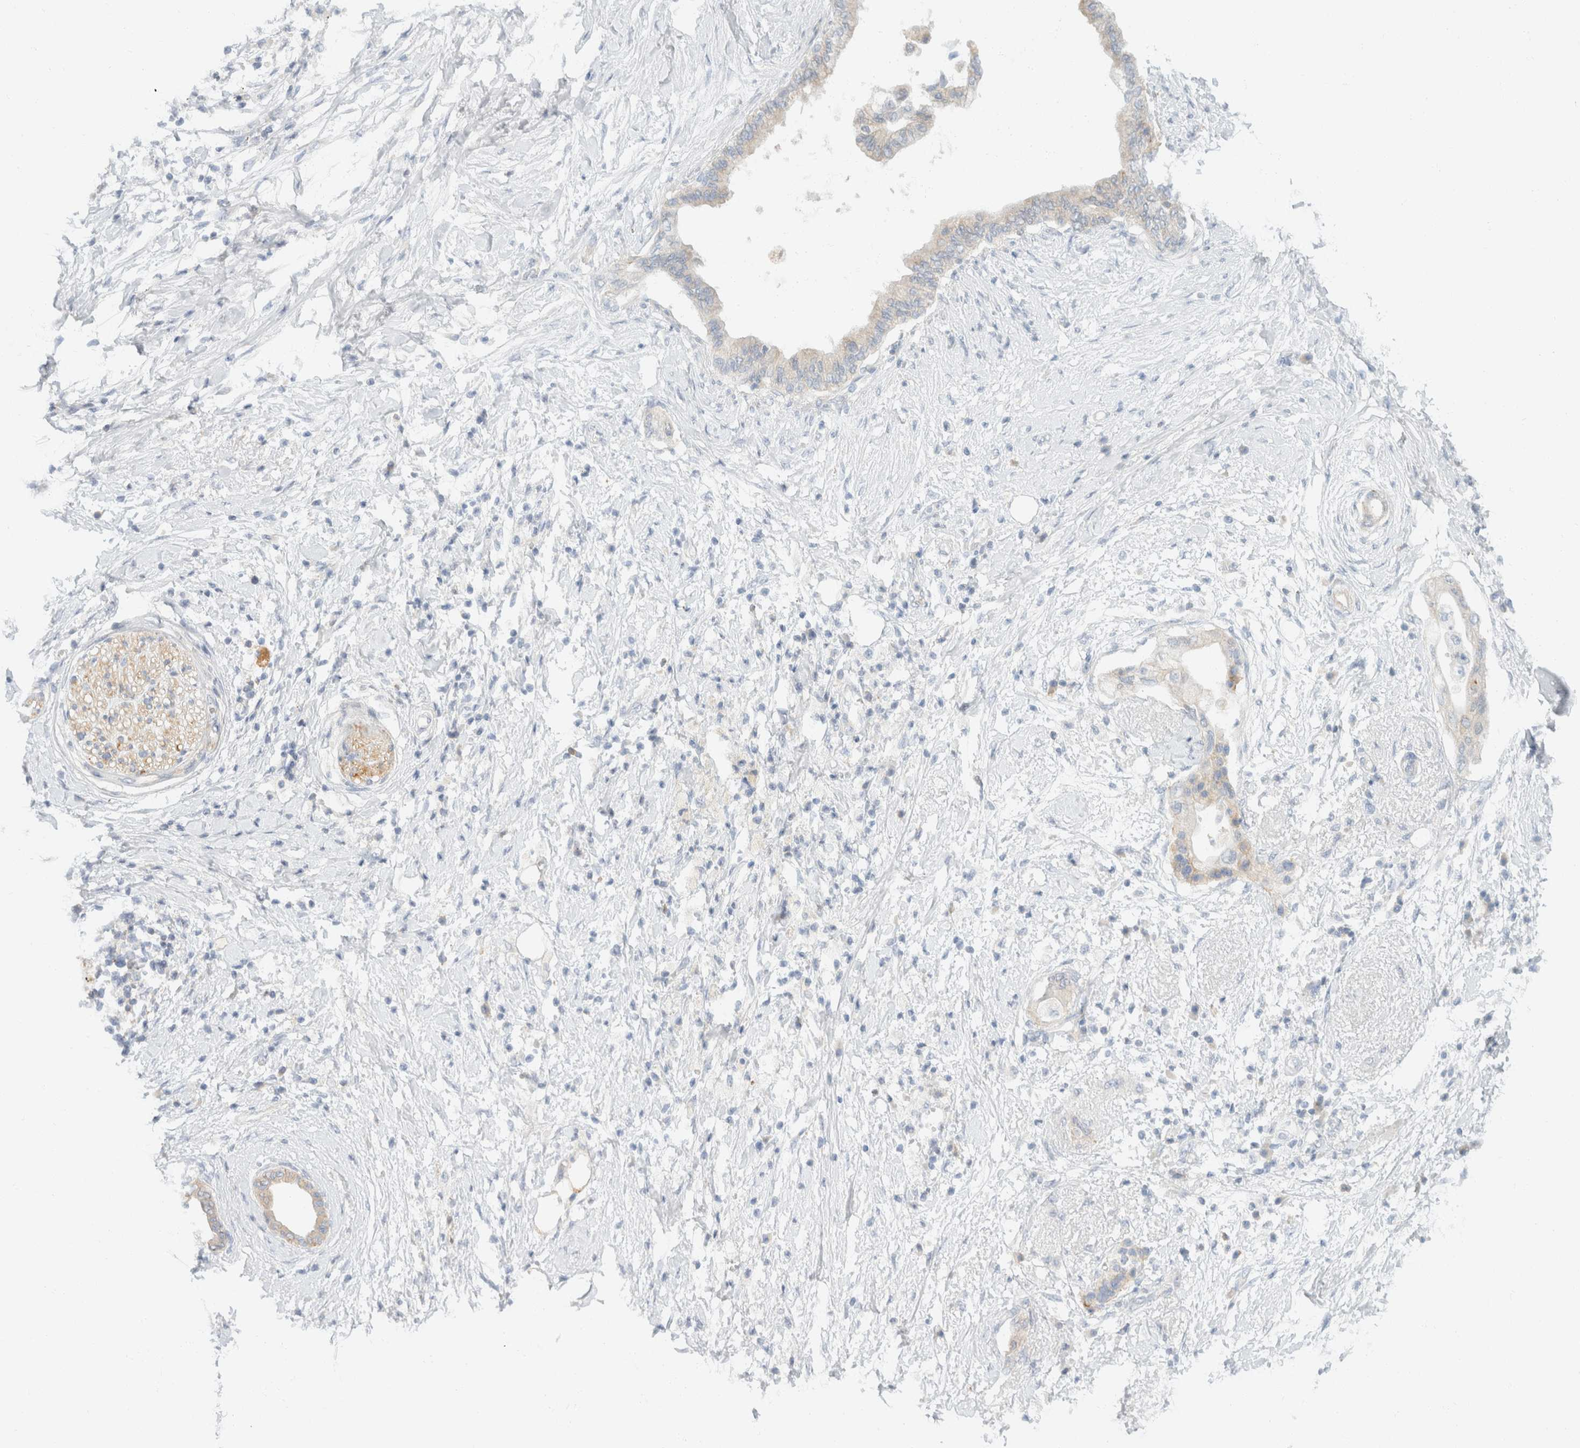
{"staining": {"intensity": "negative", "quantity": "none", "location": "none"}, "tissue": "pancreatic cancer", "cell_type": "Tumor cells", "image_type": "cancer", "snomed": [{"axis": "morphology", "description": "Normal tissue, NOS"}, {"axis": "morphology", "description": "Adenocarcinoma, NOS"}, {"axis": "topography", "description": "Pancreas"}, {"axis": "topography", "description": "Duodenum"}], "caption": "This is a micrograph of immunohistochemistry staining of adenocarcinoma (pancreatic), which shows no staining in tumor cells.", "gene": "SH3GLB2", "patient": {"sex": "female", "age": 60}}